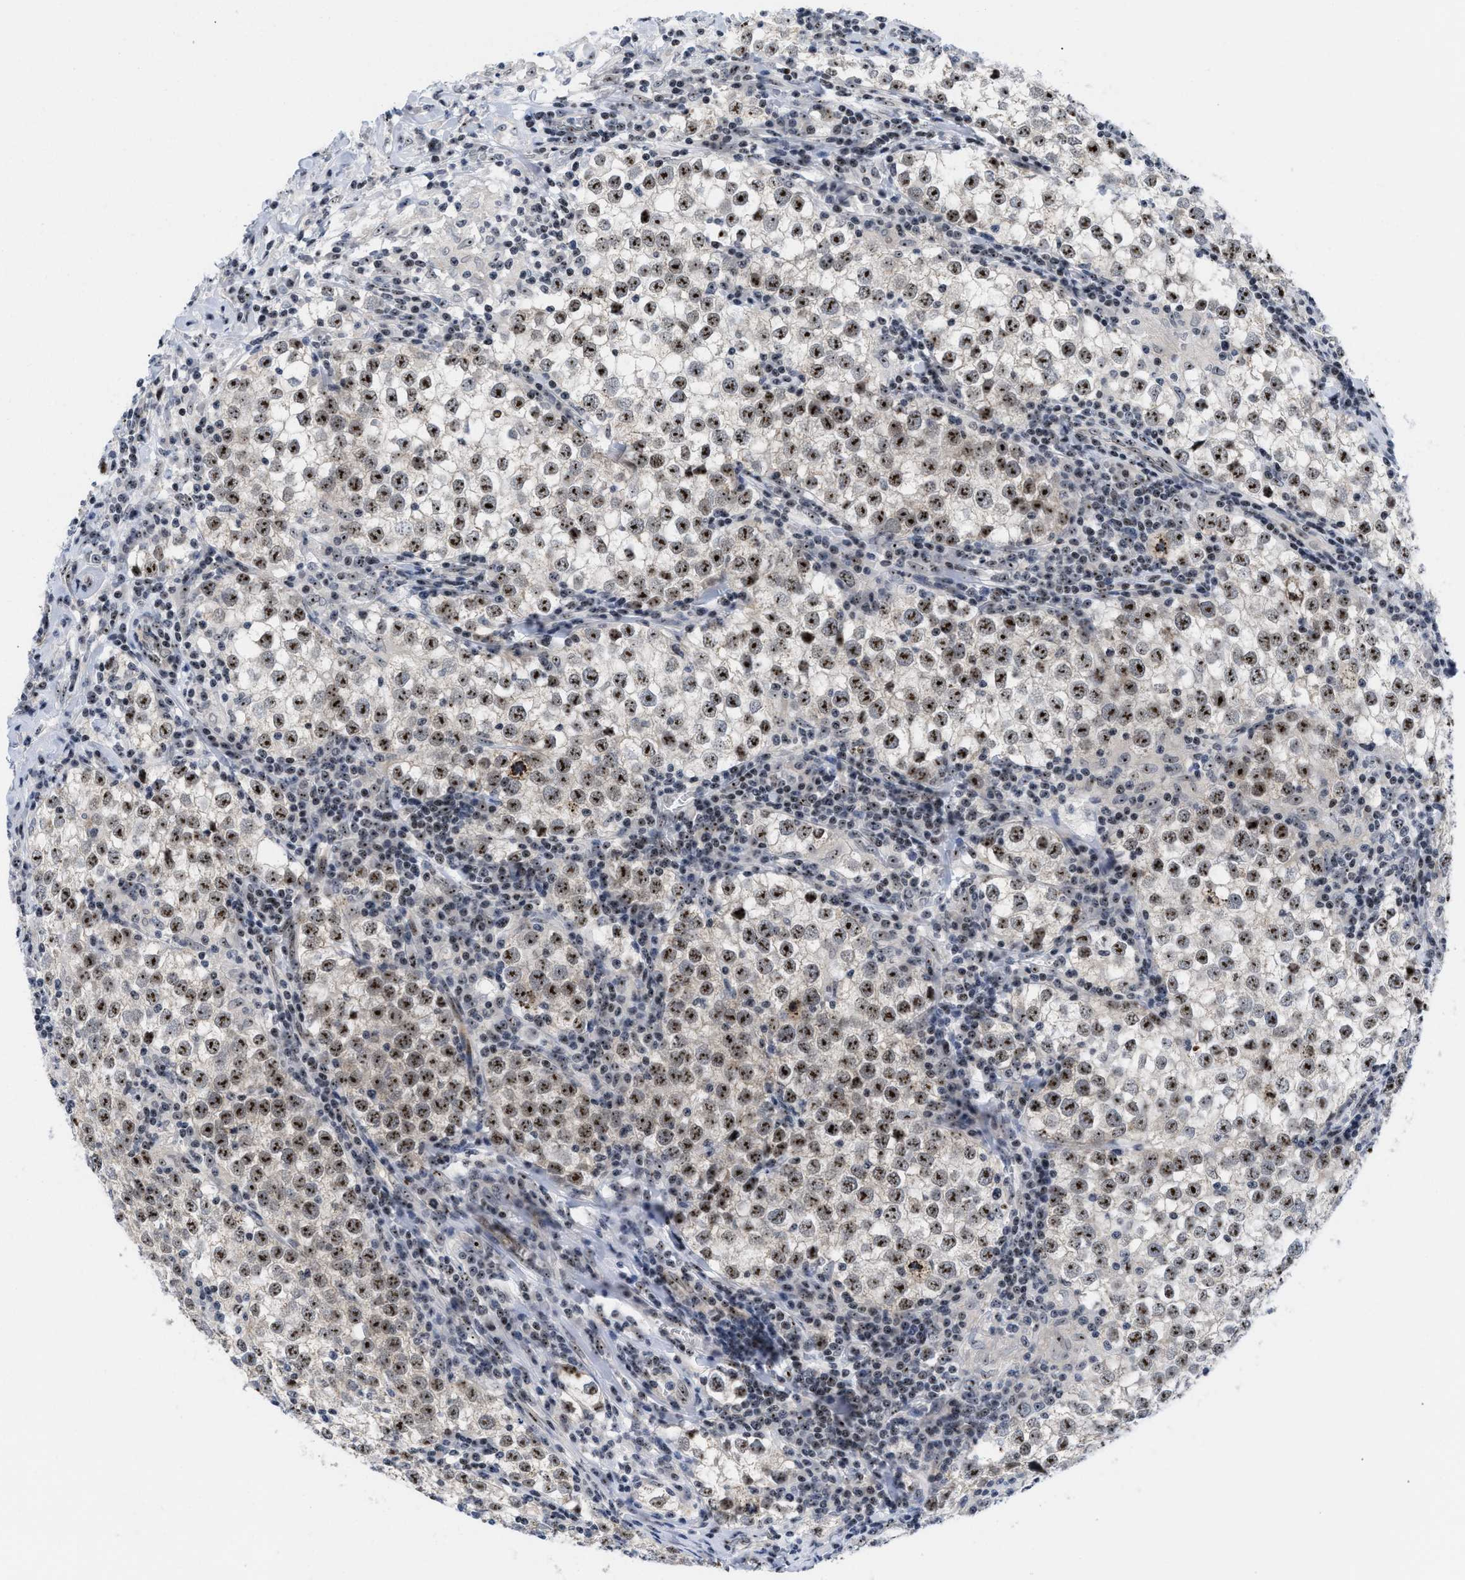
{"staining": {"intensity": "strong", "quantity": ">75%", "location": "nuclear"}, "tissue": "testis cancer", "cell_type": "Tumor cells", "image_type": "cancer", "snomed": [{"axis": "morphology", "description": "Seminoma, NOS"}, {"axis": "morphology", "description": "Carcinoma, Embryonal, NOS"}, {"axis": "topography", "description": "Testis"}], "caption": "Immunohistochemical staining of seminoma (testis) reveals strong nuclear protein positivity in approximately >75% of tumor cells.", "gene": "NOP58", "patient": {"sex": "male", "age": 36}}